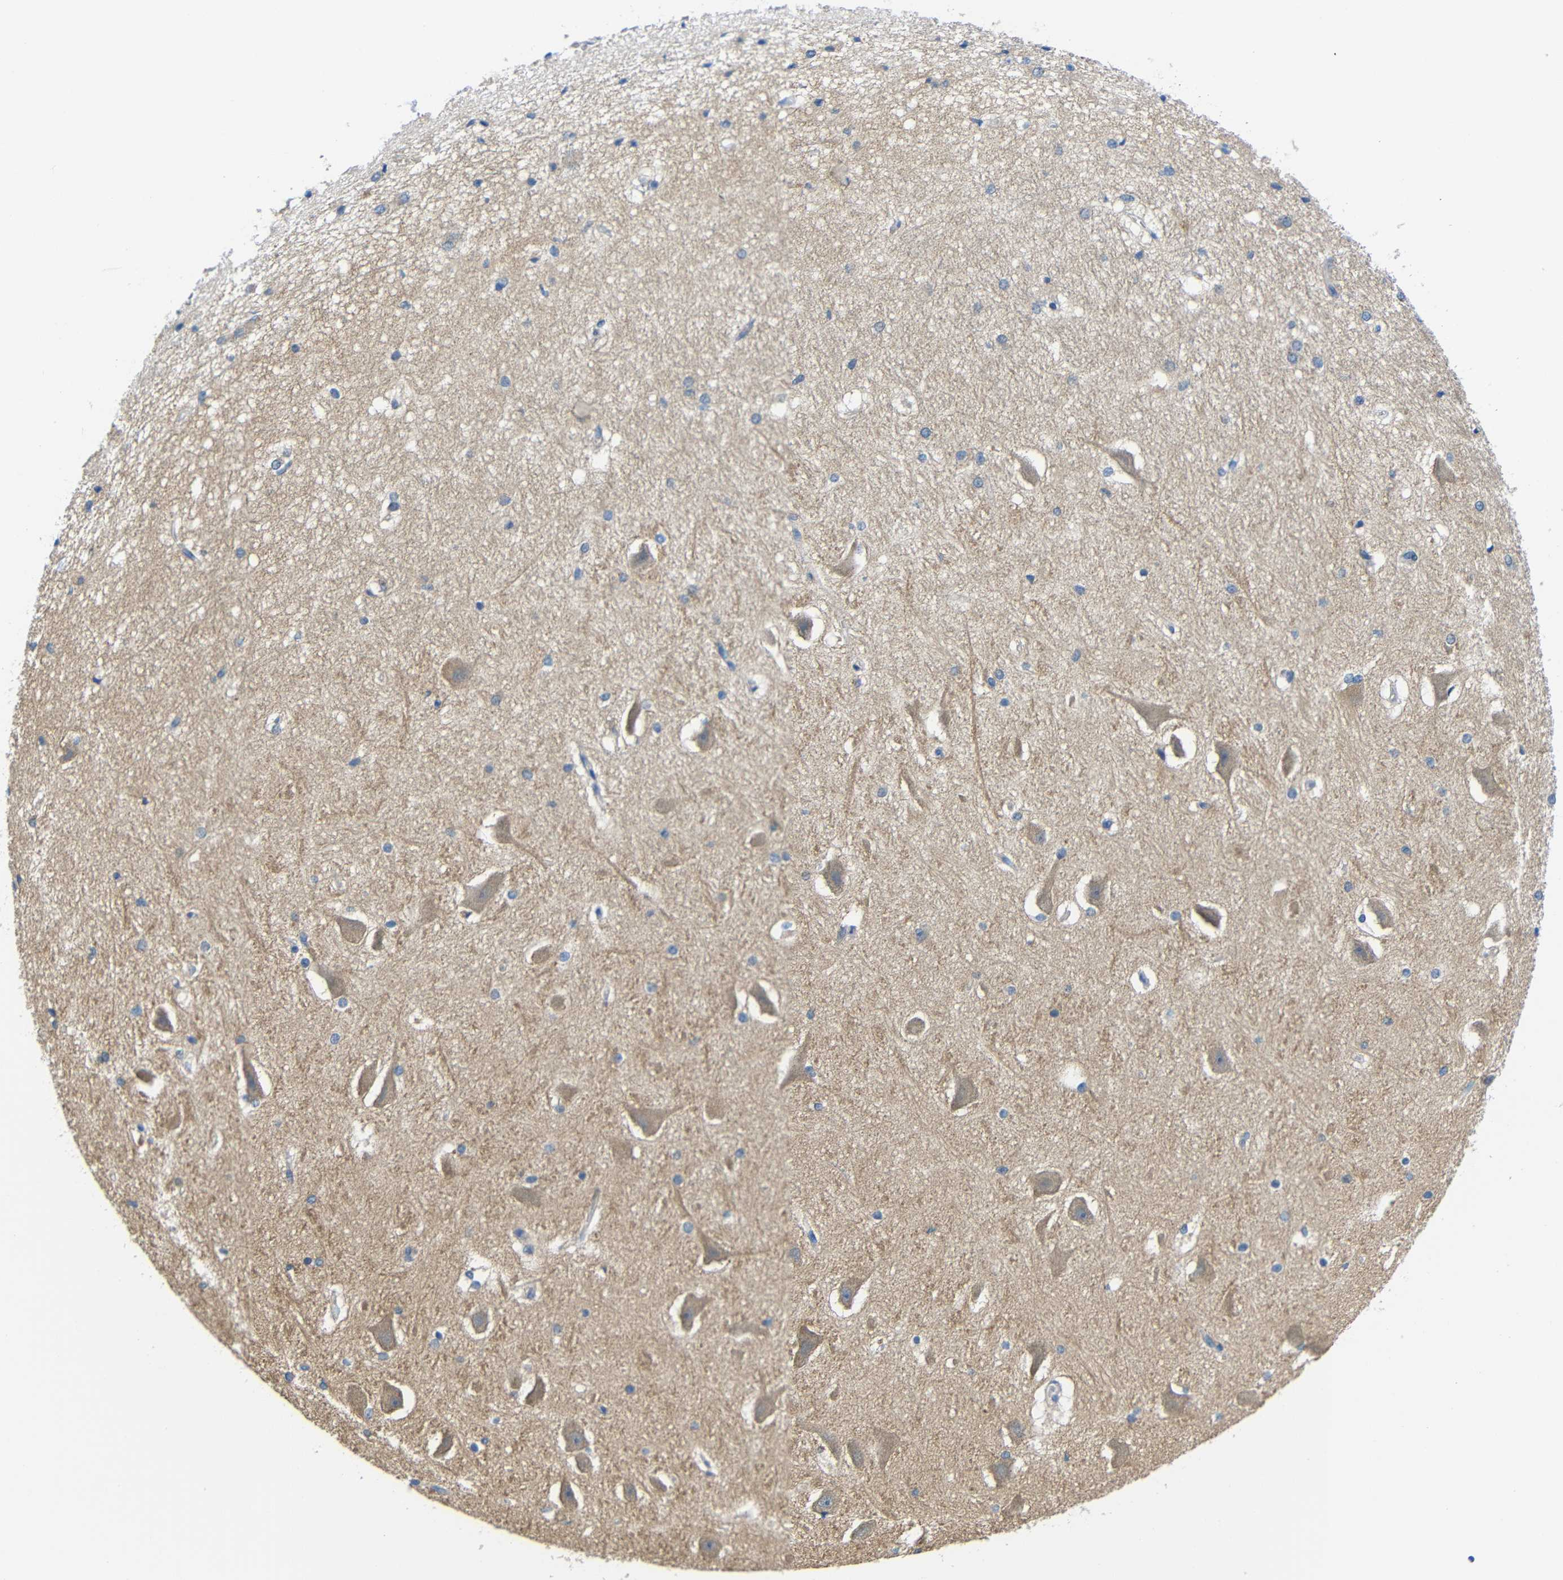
{"staining": {"intensity": "negative", "quantity": "none", "location": "none"}, "tissue": "hippocampus", "cell_type": "Glial cells", "image_type": "normal", "snomed": [{"axis": "morphology", "description": "Normal tissue, NOS"}, {"axis": "topography", "description": "Hippocampus"}], "caption": "IHC image of benign hippocampus: hippocampus stained with DAB reveals no significant protein staining in glial cells. (DAB immunohistochemistry (IHC), high magnification).", "gene": "NEGR1", "patient": {"sex": "female", "age": 19}}